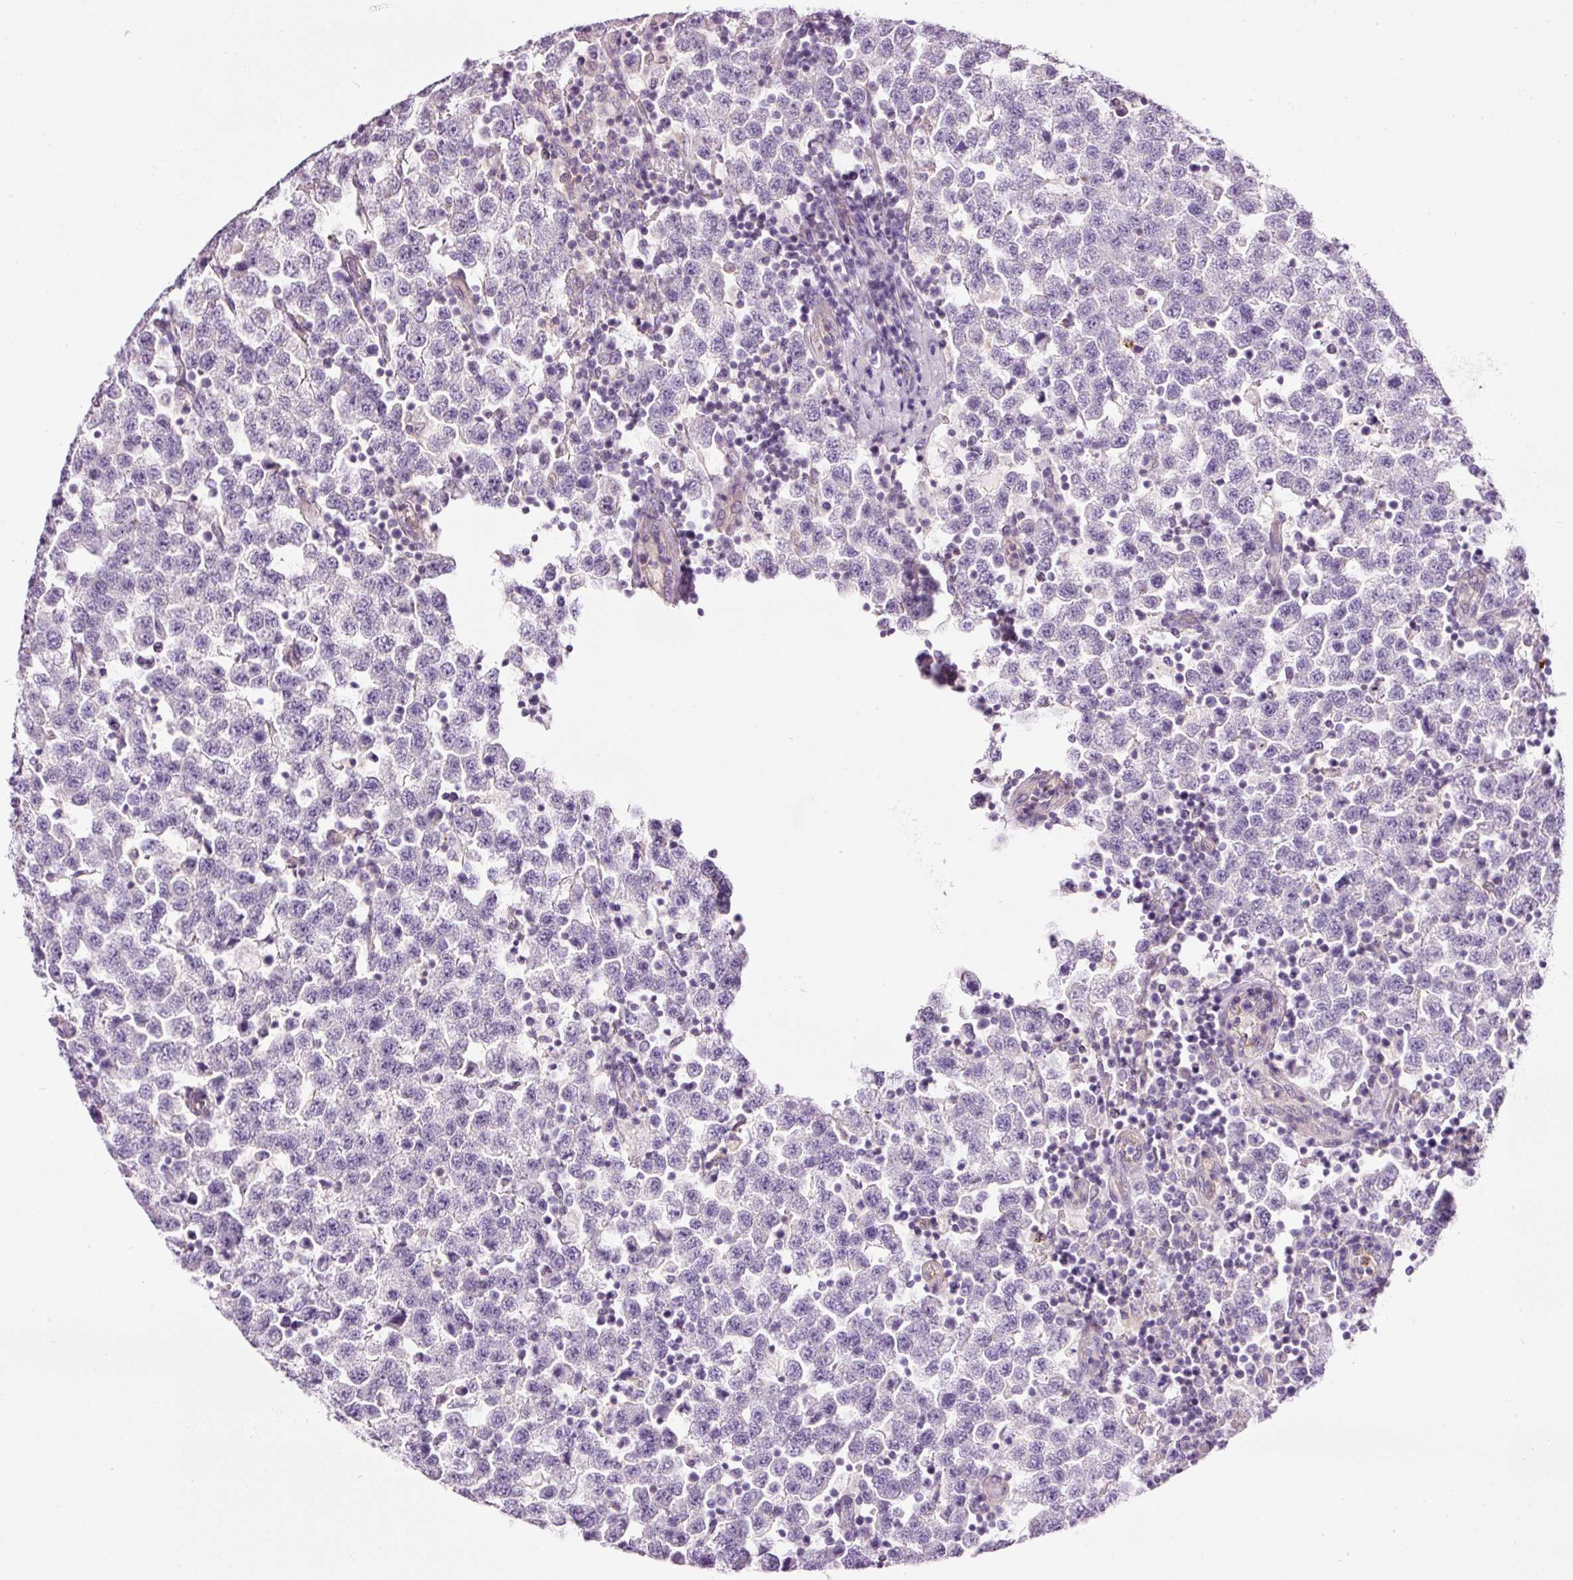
{"staining": {"intensity": "negative", "quantity": "none", "location": "none"}, "tissue": "testis cancer", "cell_type": "Tumor cells", "image_type": "cancer", "snomed": [{"axis": "morphology", "description": "Seminoma, NOS"}, {"axis": "topography", "description": "Testis"}], "caption": "Immunohistochemical staining of human testis seminoma reveals no significant positivity in tumor cells.", "gene": "MAP3K3", "patient": {"sex": "male", "age": 34}}